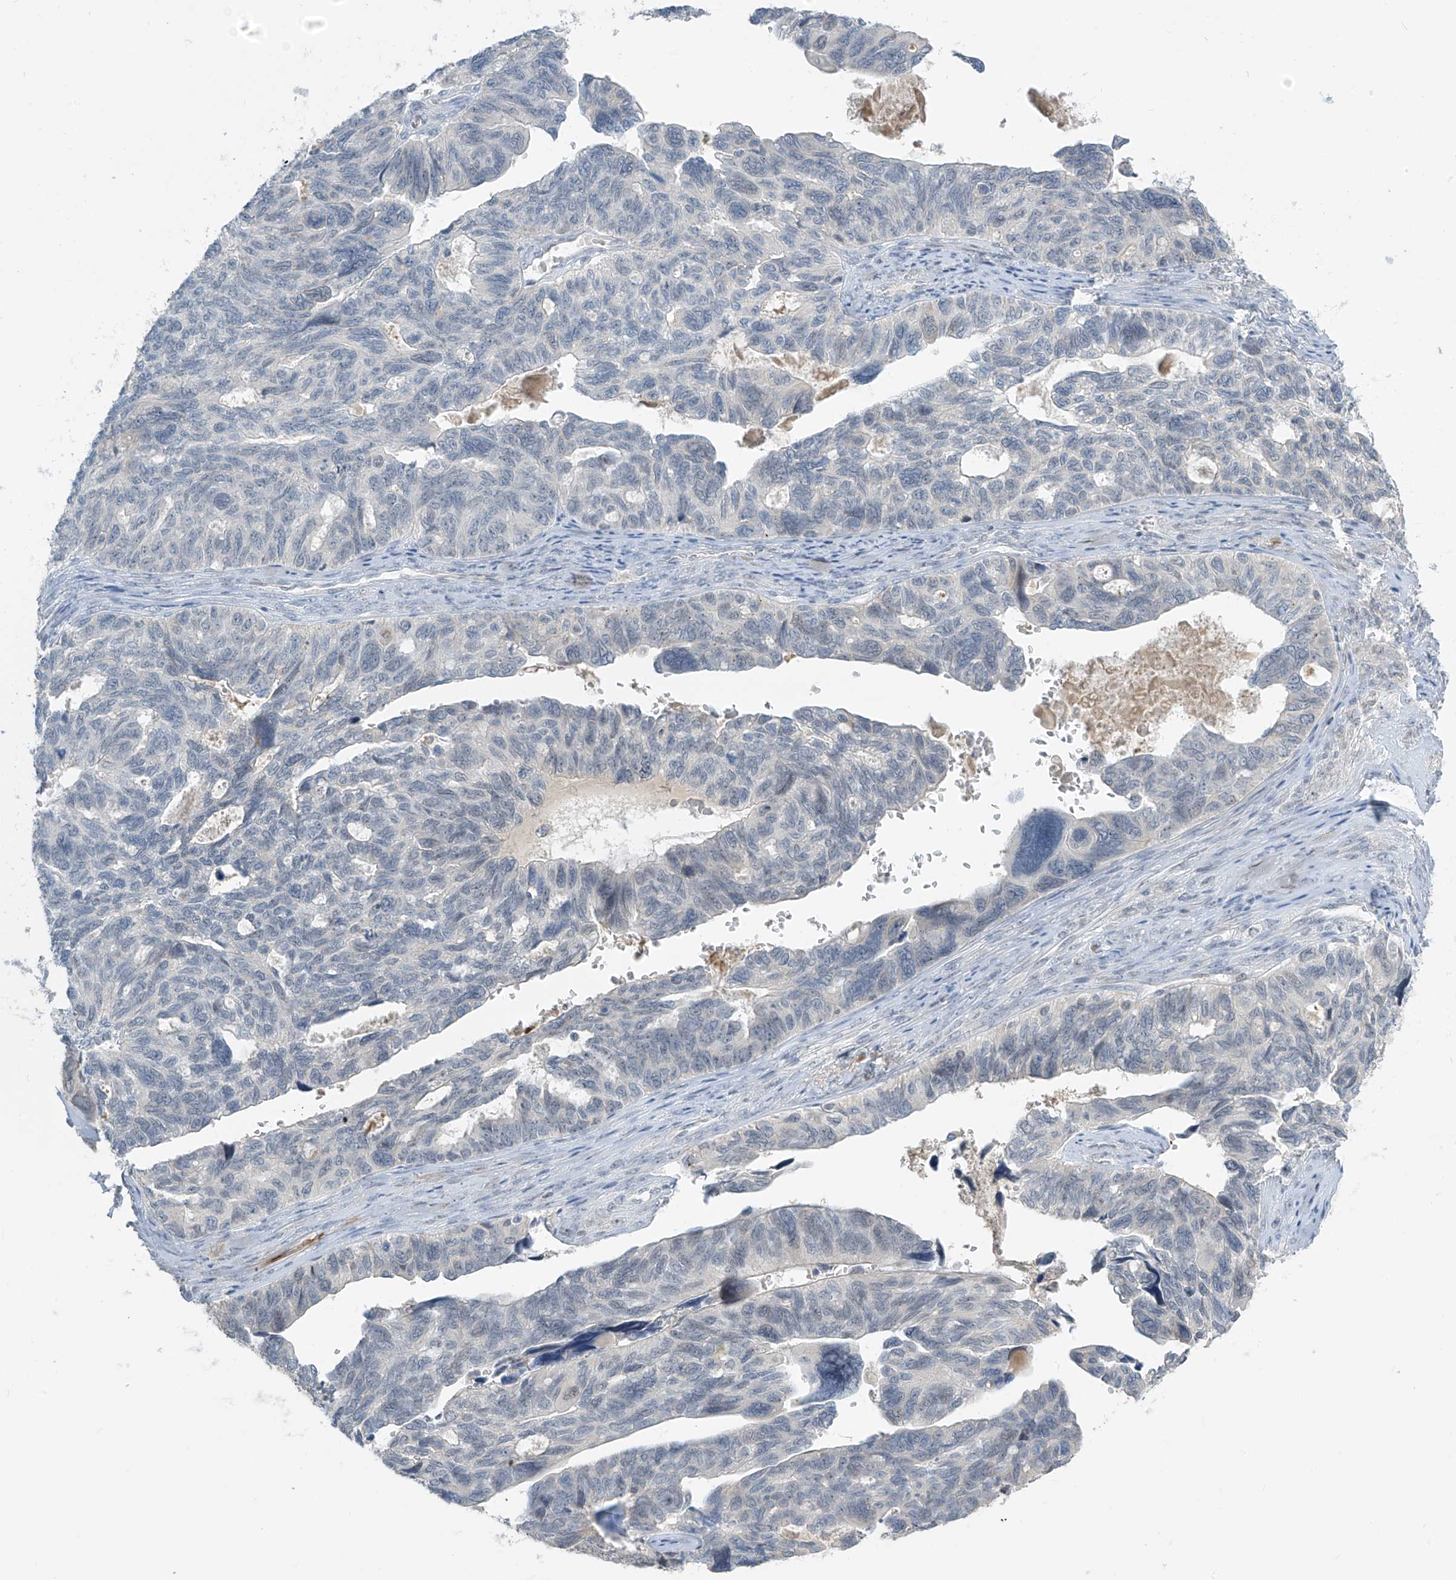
{"staining": {"intensity": "negative", "quantity": "none", "location": "none"}, "tissue": "ovarian cancer", "cell_type": "Tumor cells", "image_type": "cancer", "snomed": [{"axis": "morphology", "description": "Cystadenocarcinoma, serous, NOS"}, {"axis": "topography", "description": "Ovary"}], "caption": "Serous cystadenocarcinoma (ovarian) was stained to show a protein in brown. There is no significant positivity in tumor cells. Nuclei are stained in blue.", "gene": "METAP1D", "patient": {"sex": "female", "age": 79}}